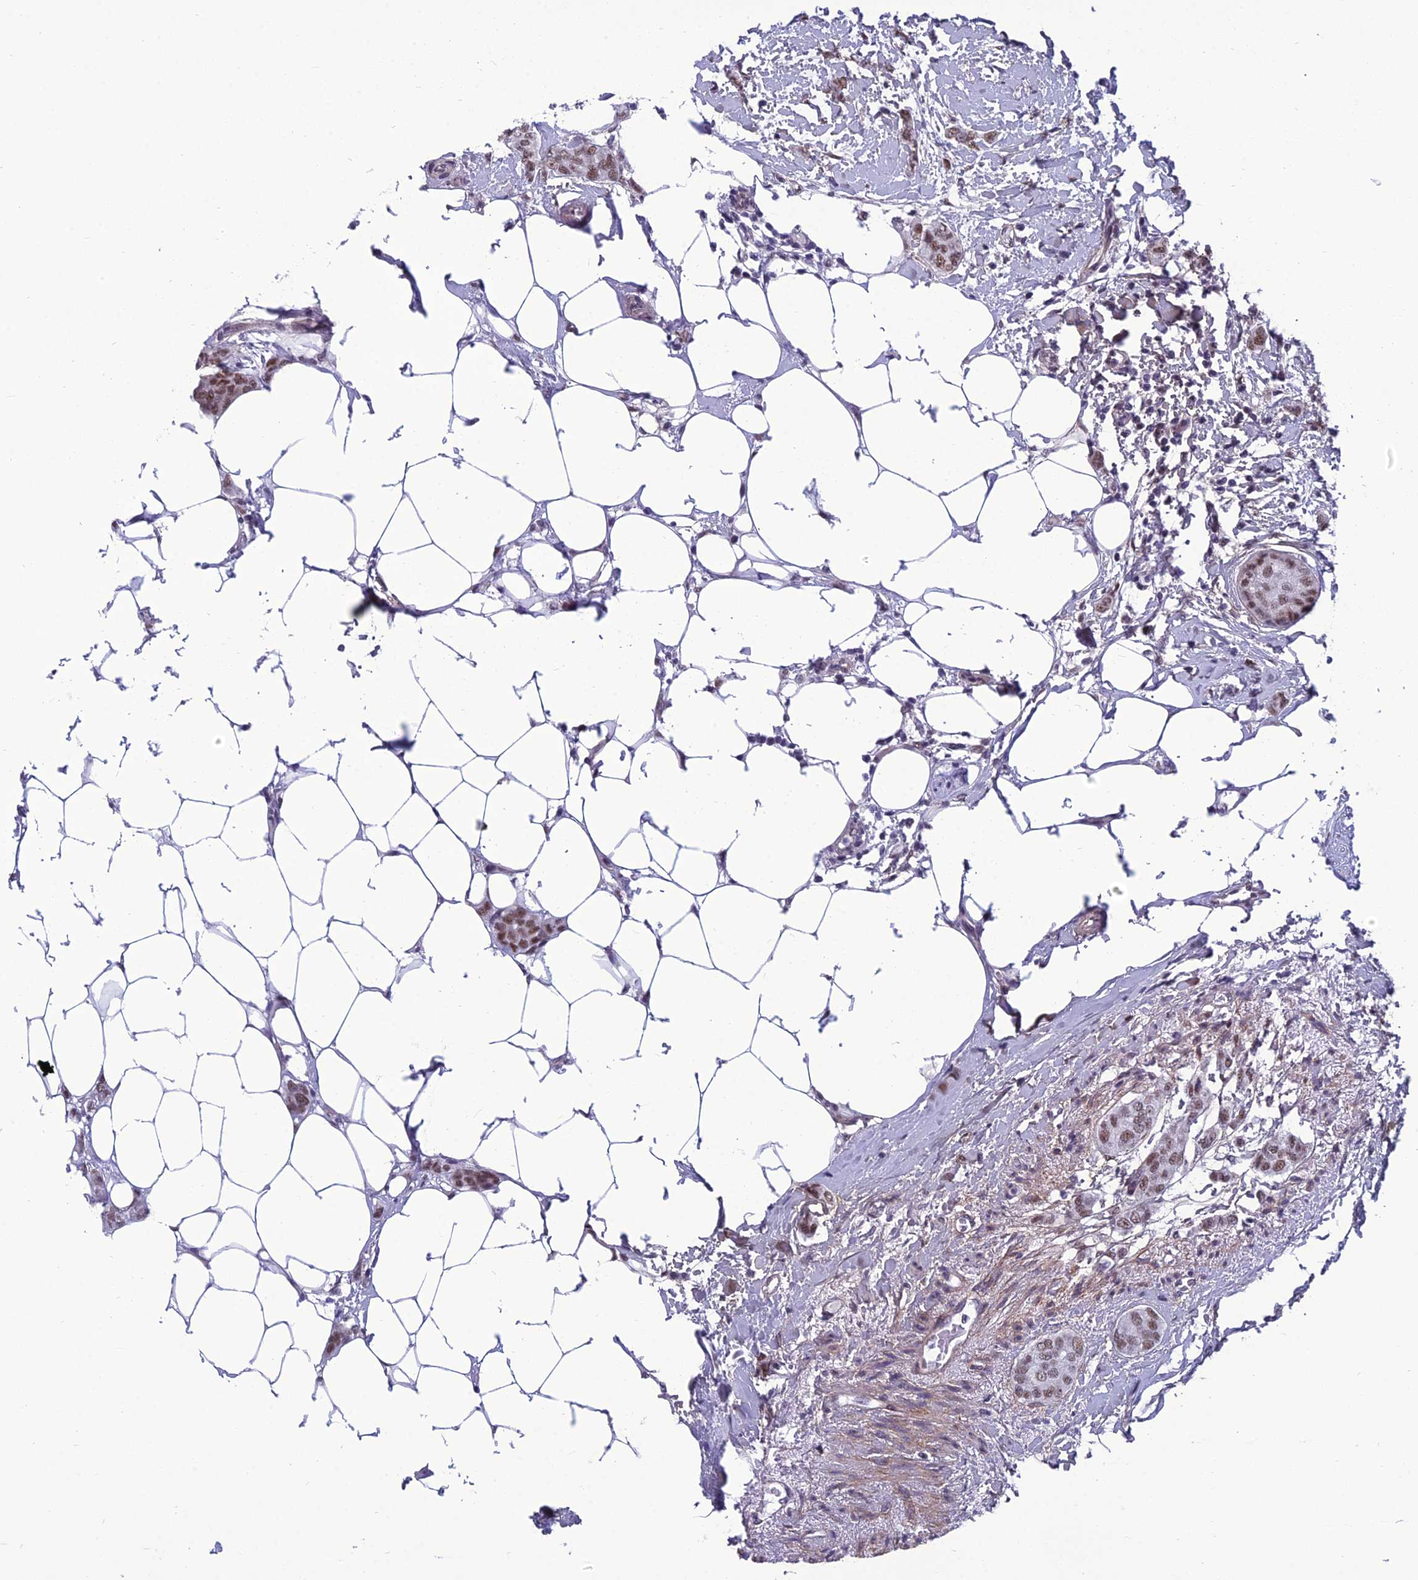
{"staining": {"intensity": "moderate", "quantity": ">75%", "location": "nuclear"}, "tissue": "breast cancer", "cell_type": "Tumor cells", "image_type": "cancer", "snomed": [{"axis": "morphology", "description": "Duct carcinoma"}, {"axis": "topography", "description": "Breast"}], "caption": "Brown immunohistochemical staining in human breast cancer (intraductal carcinoma) shows moderate nuclear positivity in about >75% of tumor cells. The staining was performed using DAB to visualize the protein expression in brown, while the nuclei were stained in blue with hematoxylin (Magnification: 20x).", "gene": "RSRC1", "patient": {"sex": "female", "age": 72}}